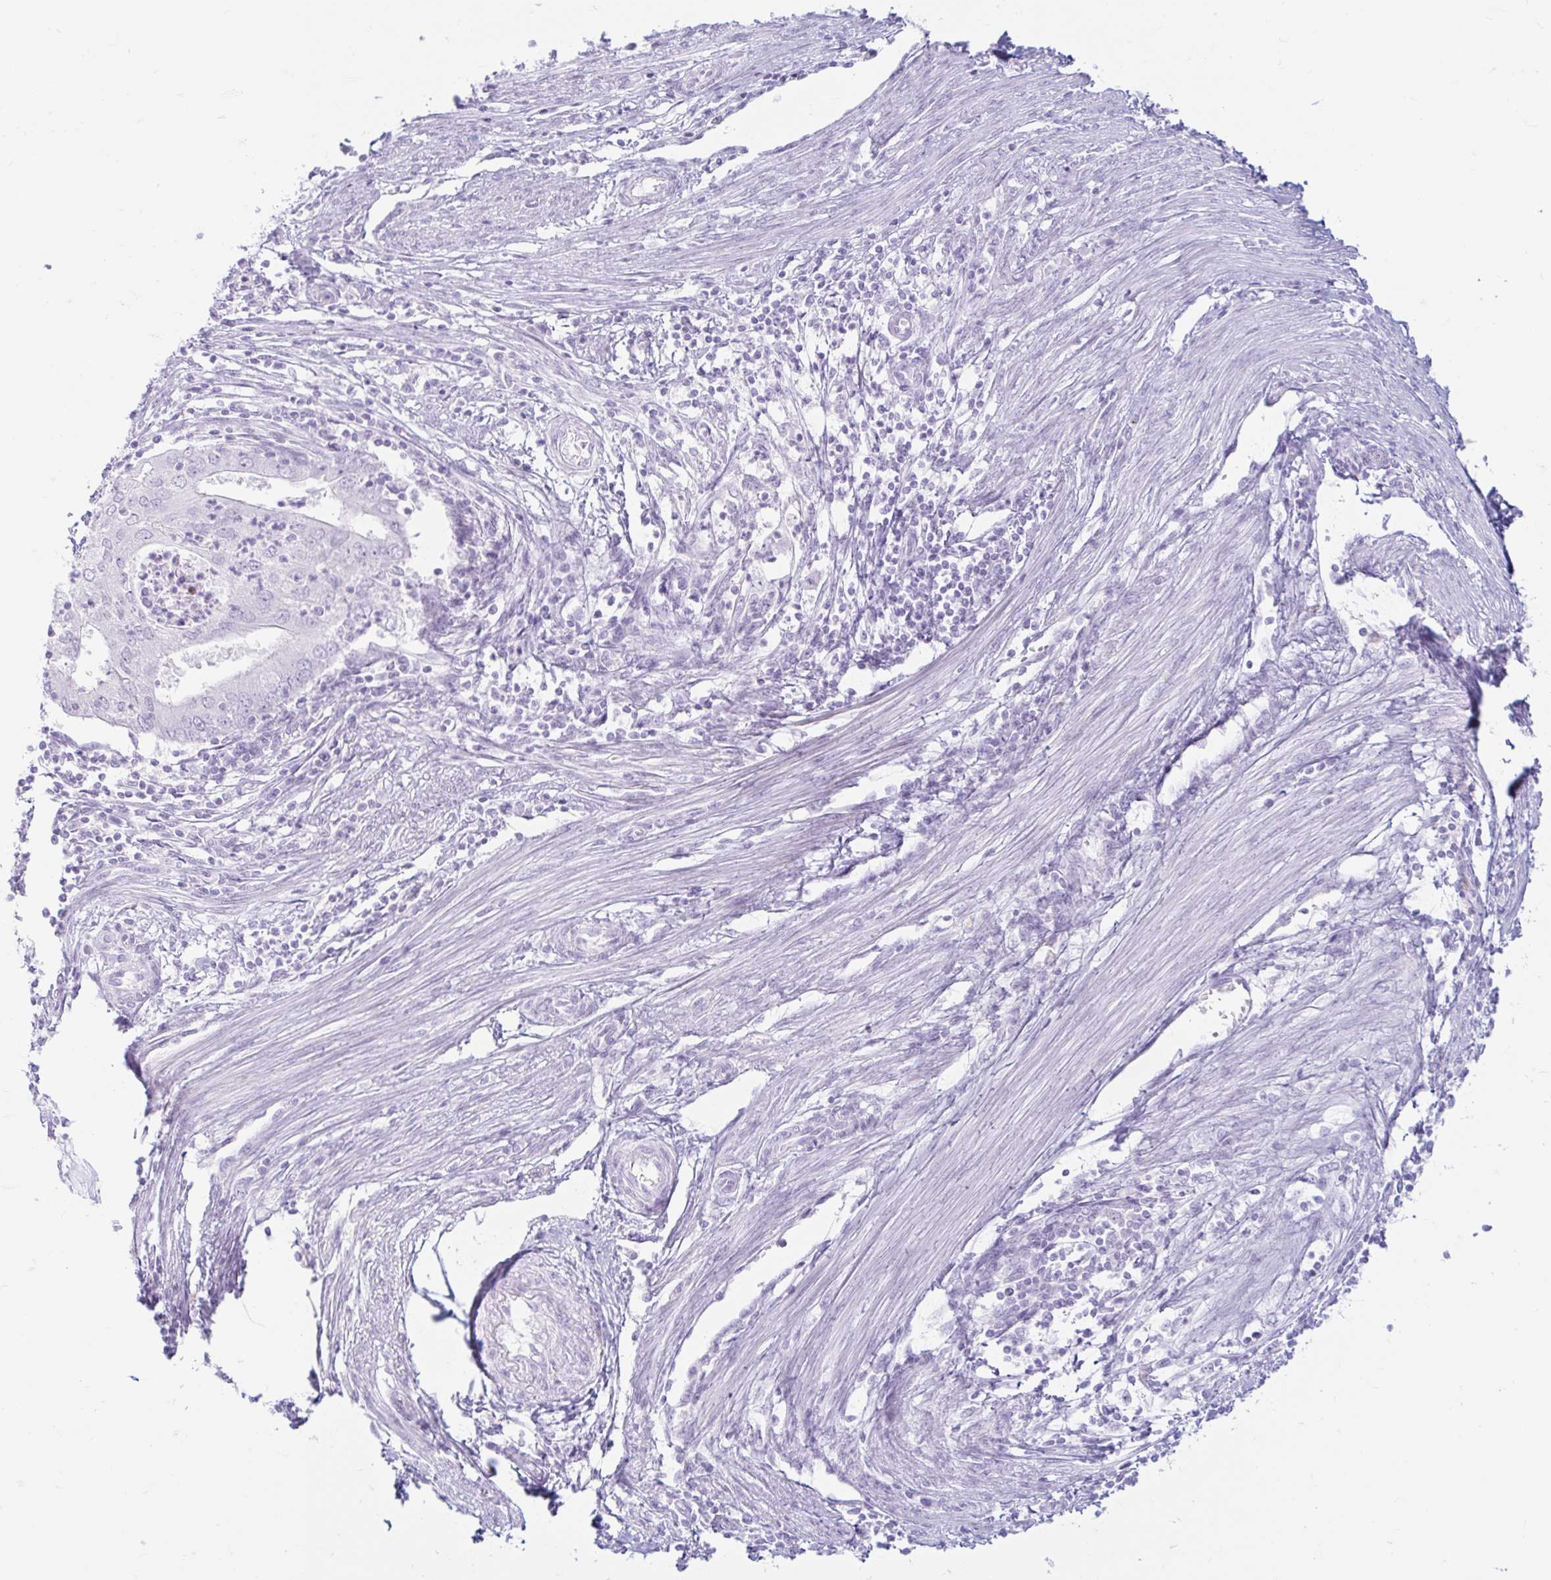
{"staining": {"intensity": "negative", "quantity": "none", "location": "none"}, "tissue": "endometrial cancer", "cell_type": "Tumor cells", "image_type": "cancer", "snomed": [{"axis": "morphology", "description": "Adenocarcinoma, NOS"}, {"axis": "topography", "description": "Endometrium"}], "caption": "Endometrial adenocarcinoma was stained to show a protein in brown. There is no significant positivity in tumor cells.", "gene": "ERICH6", "patient": {"sex": "female", "age": 50}}